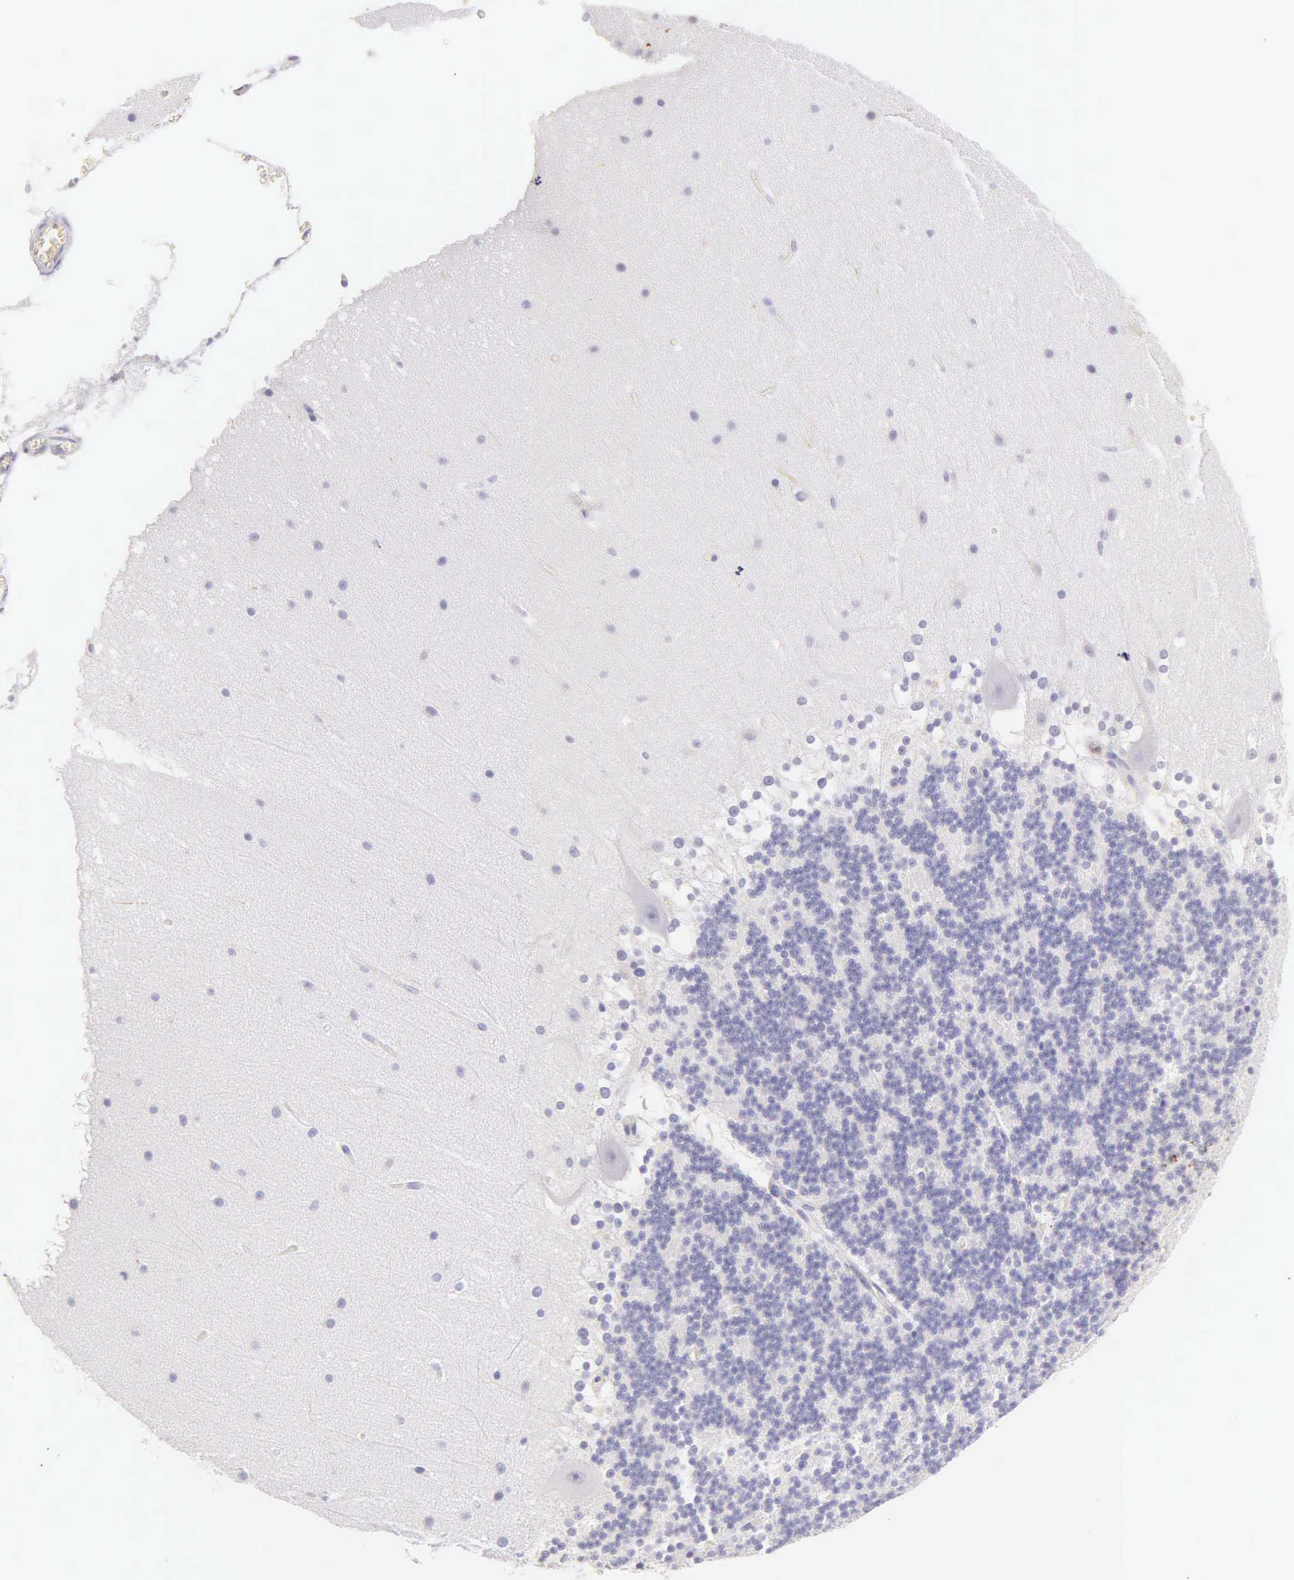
{"staining": {"intensity": "negative", "quantity": "none", "location": "none"}, "tissue": "cerebellum", "cell_type": "Cells in granular layer", "image_type": "normal", "snomed": [{"axis": "morphology", "description": "Normal tissue, NOS"}, {"axis": "topography", "description": "Cerebellum"}], "caption": "DAB (3,3'-diaminobenzidine) immunohistochemical staining of unremarkable human cerebellum displays no significant expression in cells in granular layer. (DAB (3,3'-diaminobenzidine) immunohistochemistry, high magnification).", "gene": "KRT14", "patient": {"sex": "female", "age": 19}}